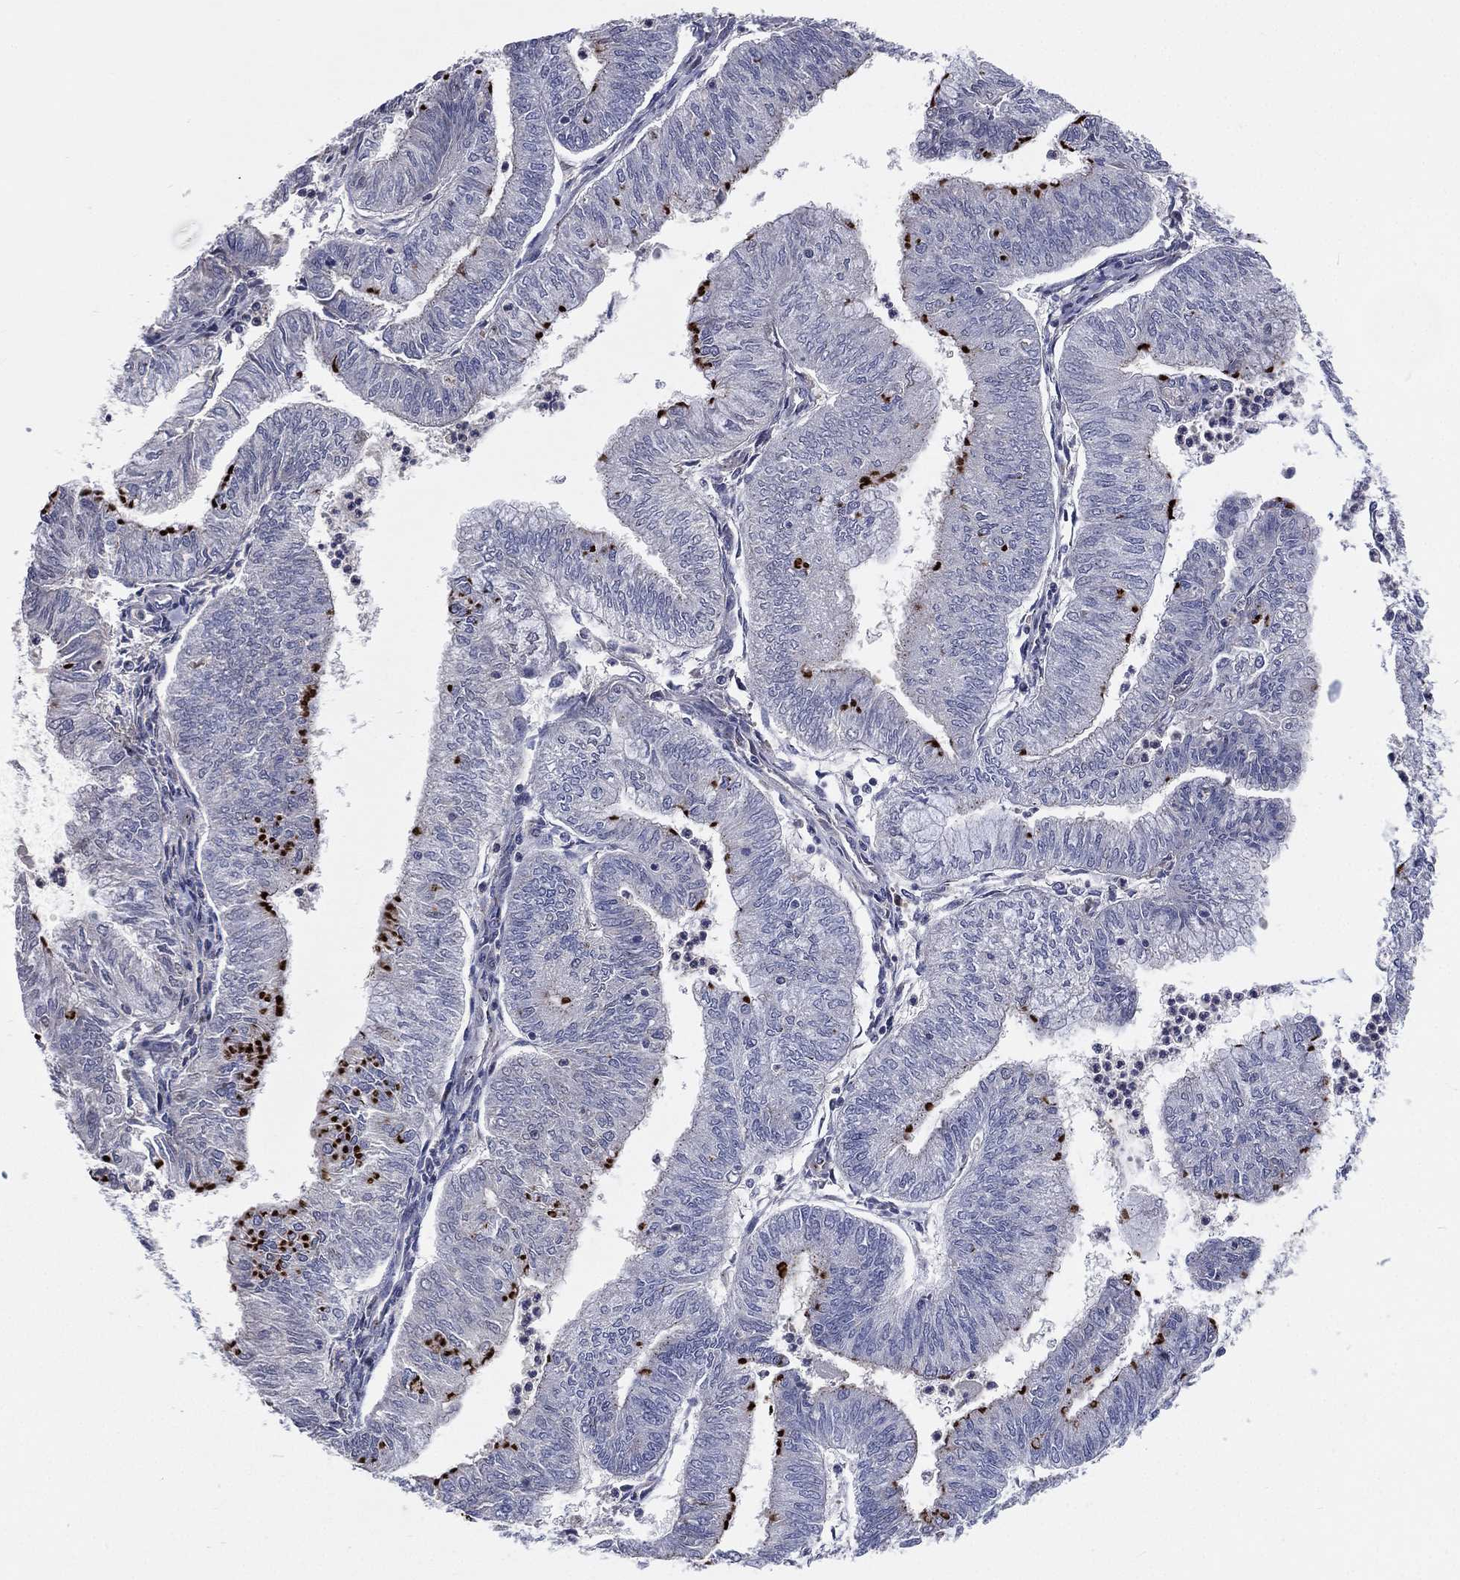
{"staining": {"intensity": "strong", "quantity": "<25%", "location": "cytoplasmic/membranous"}, "tissue": "endometrial cancer", "cell_type": "Tumor cells", "image_type": "cancer", "snomed": [{"axis": "morphology", "description": "Adenocarcinoma, NOS"}, {"axis": "topography", "description": "Endometrium"}], "caption": "Immunohistochemical staining of adenocarcinoma (endometrial) displays medium levels of strong cytoplasmic/membranous protein positivity in approximately <25% of tumor cells. The staining was performed using DAB (3,3'-diaminobenzidine), with brown indicating positive protein expression. Nuclei are stained blue with hematoxylin.", "gene": "CROCC", "patient": {"sex": "female", "age": 59}}